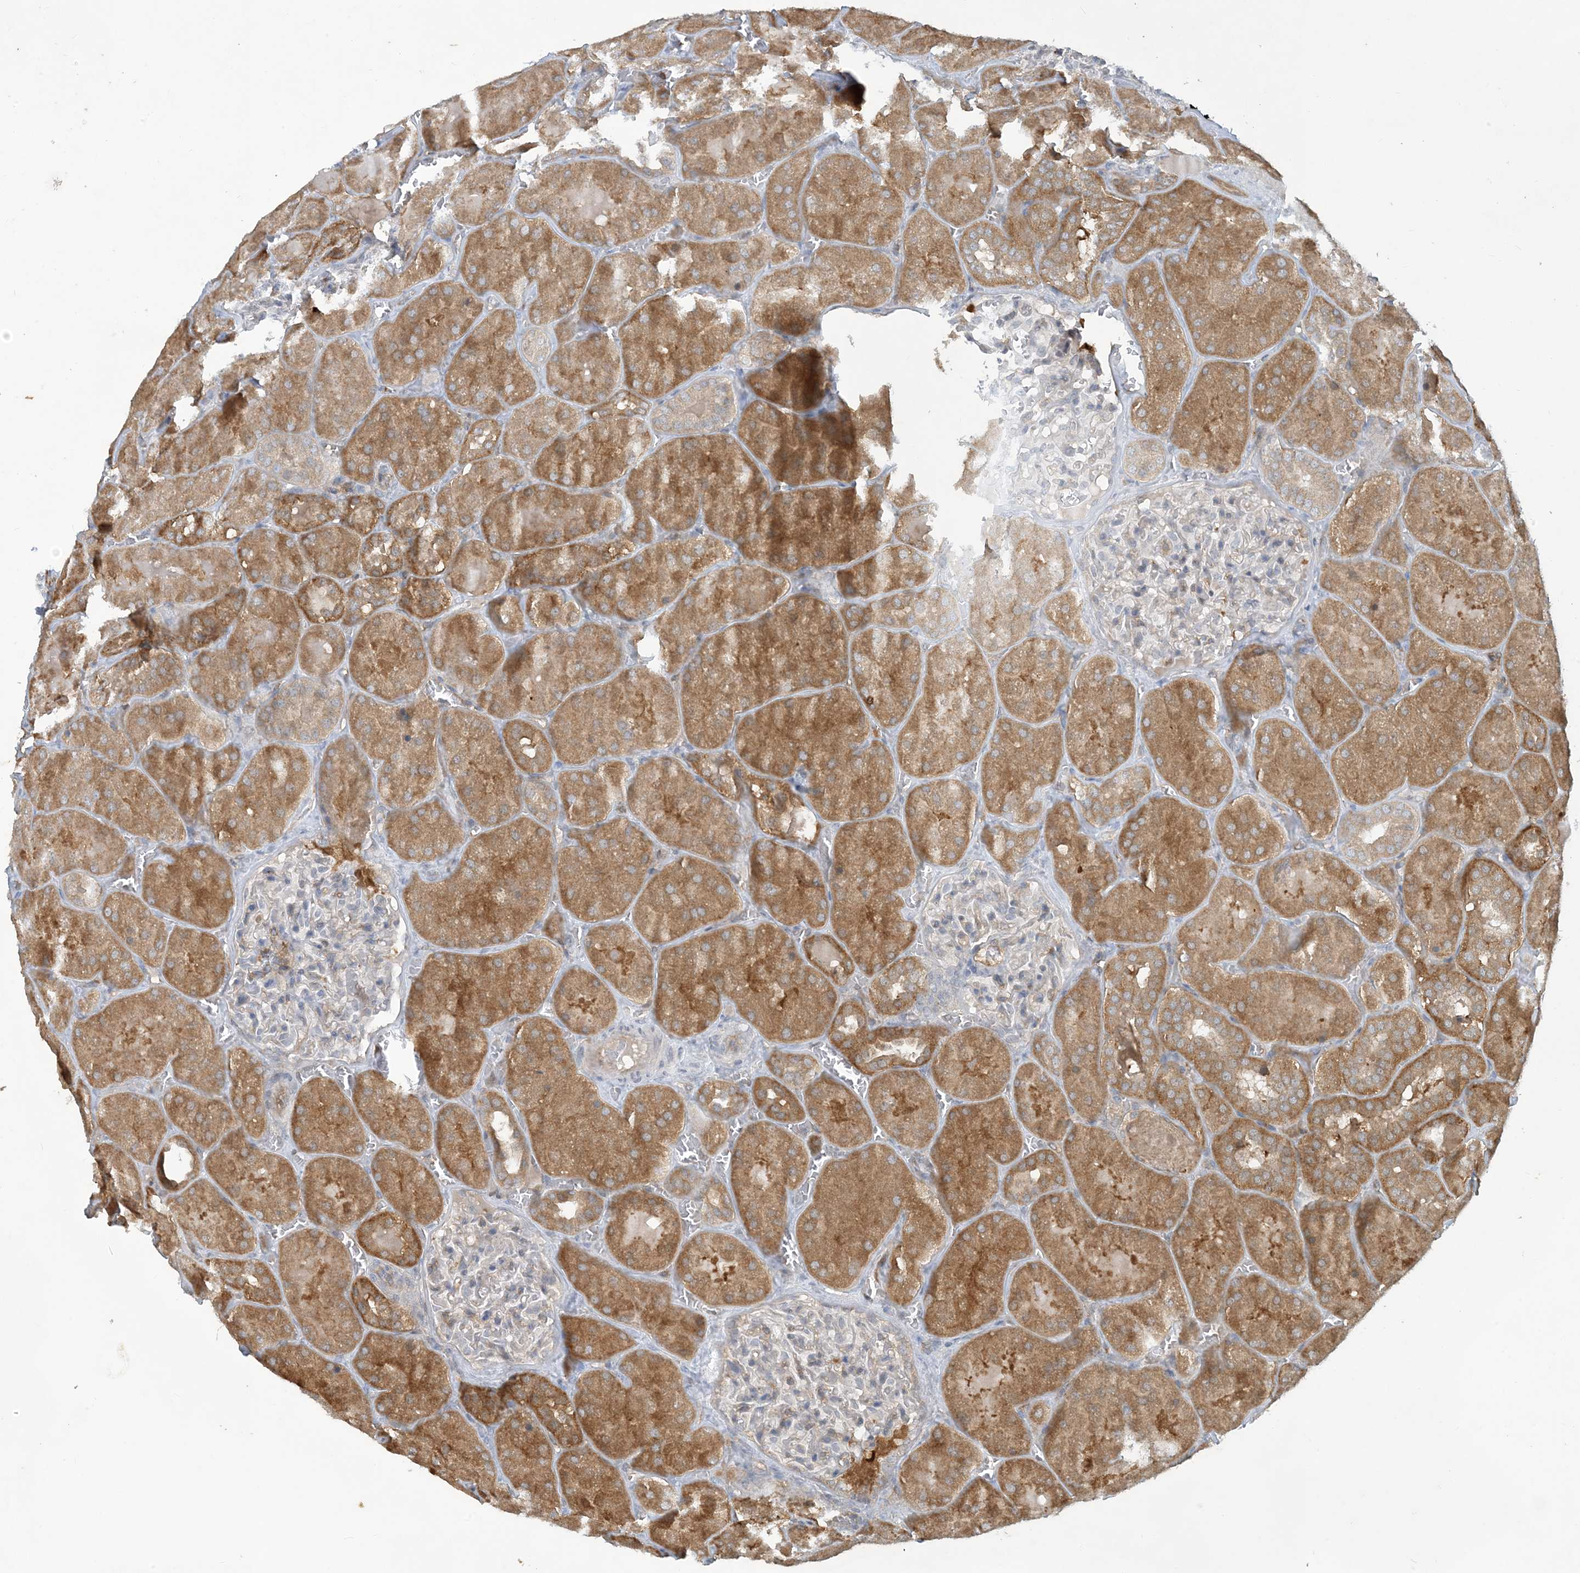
{"staining": {"intensity": "negative", "quantity": "none", "location": "none"}, "tissue": "kidney", "cell_type": "Cells in glomeruli", "image_type": "normal", "snomed": [{"axis": "morphology", "description": "Normal tissue, NOS"}, {"axis": "topography", "description": "Kidney"}], "caption": "Immunohistochemistry micrograph of benign human kidney stained for a protein (brown), which demonstrates no staining in cells in glomeruli.", "gene": "CDS1", "patient": {"sex": "male", "age": 28}}